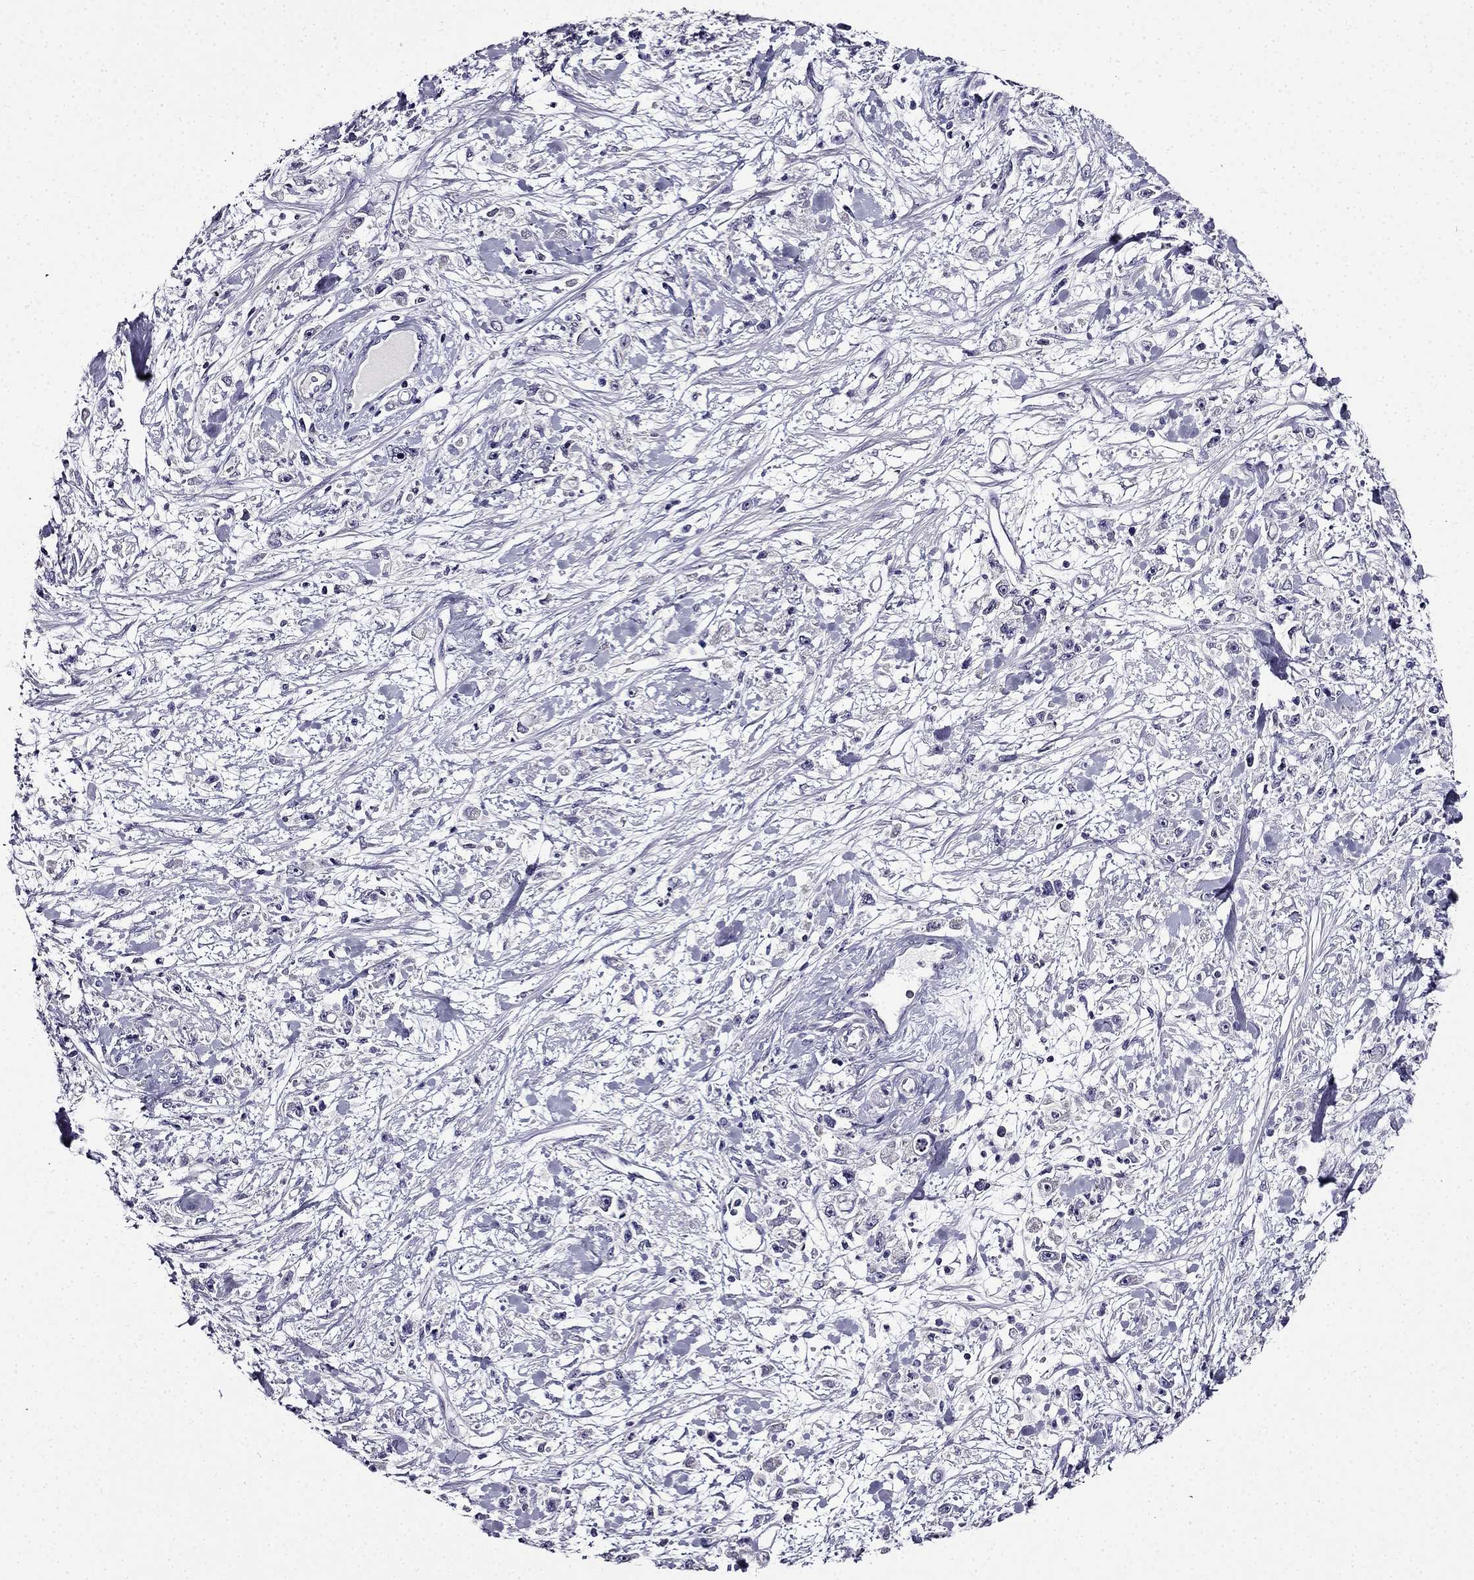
{"staining": {"intensity": "negative", "quantity": "none", "location": "none"}, "tissue": "stomach cancer", "cell_type": "Tumor cells", "image_type": "cancer", "snomed": [{"axis": "morphology", "description": "Adenocarcinoma, NOS"}, {"axis": "topography", "description": "Stomach"}], "caption": "Tumor cells show no significant expression in stomach cancer (adenocarcinoma).", "gene": "TMEM266", "patient": {"sex": "female", "age": 59}}